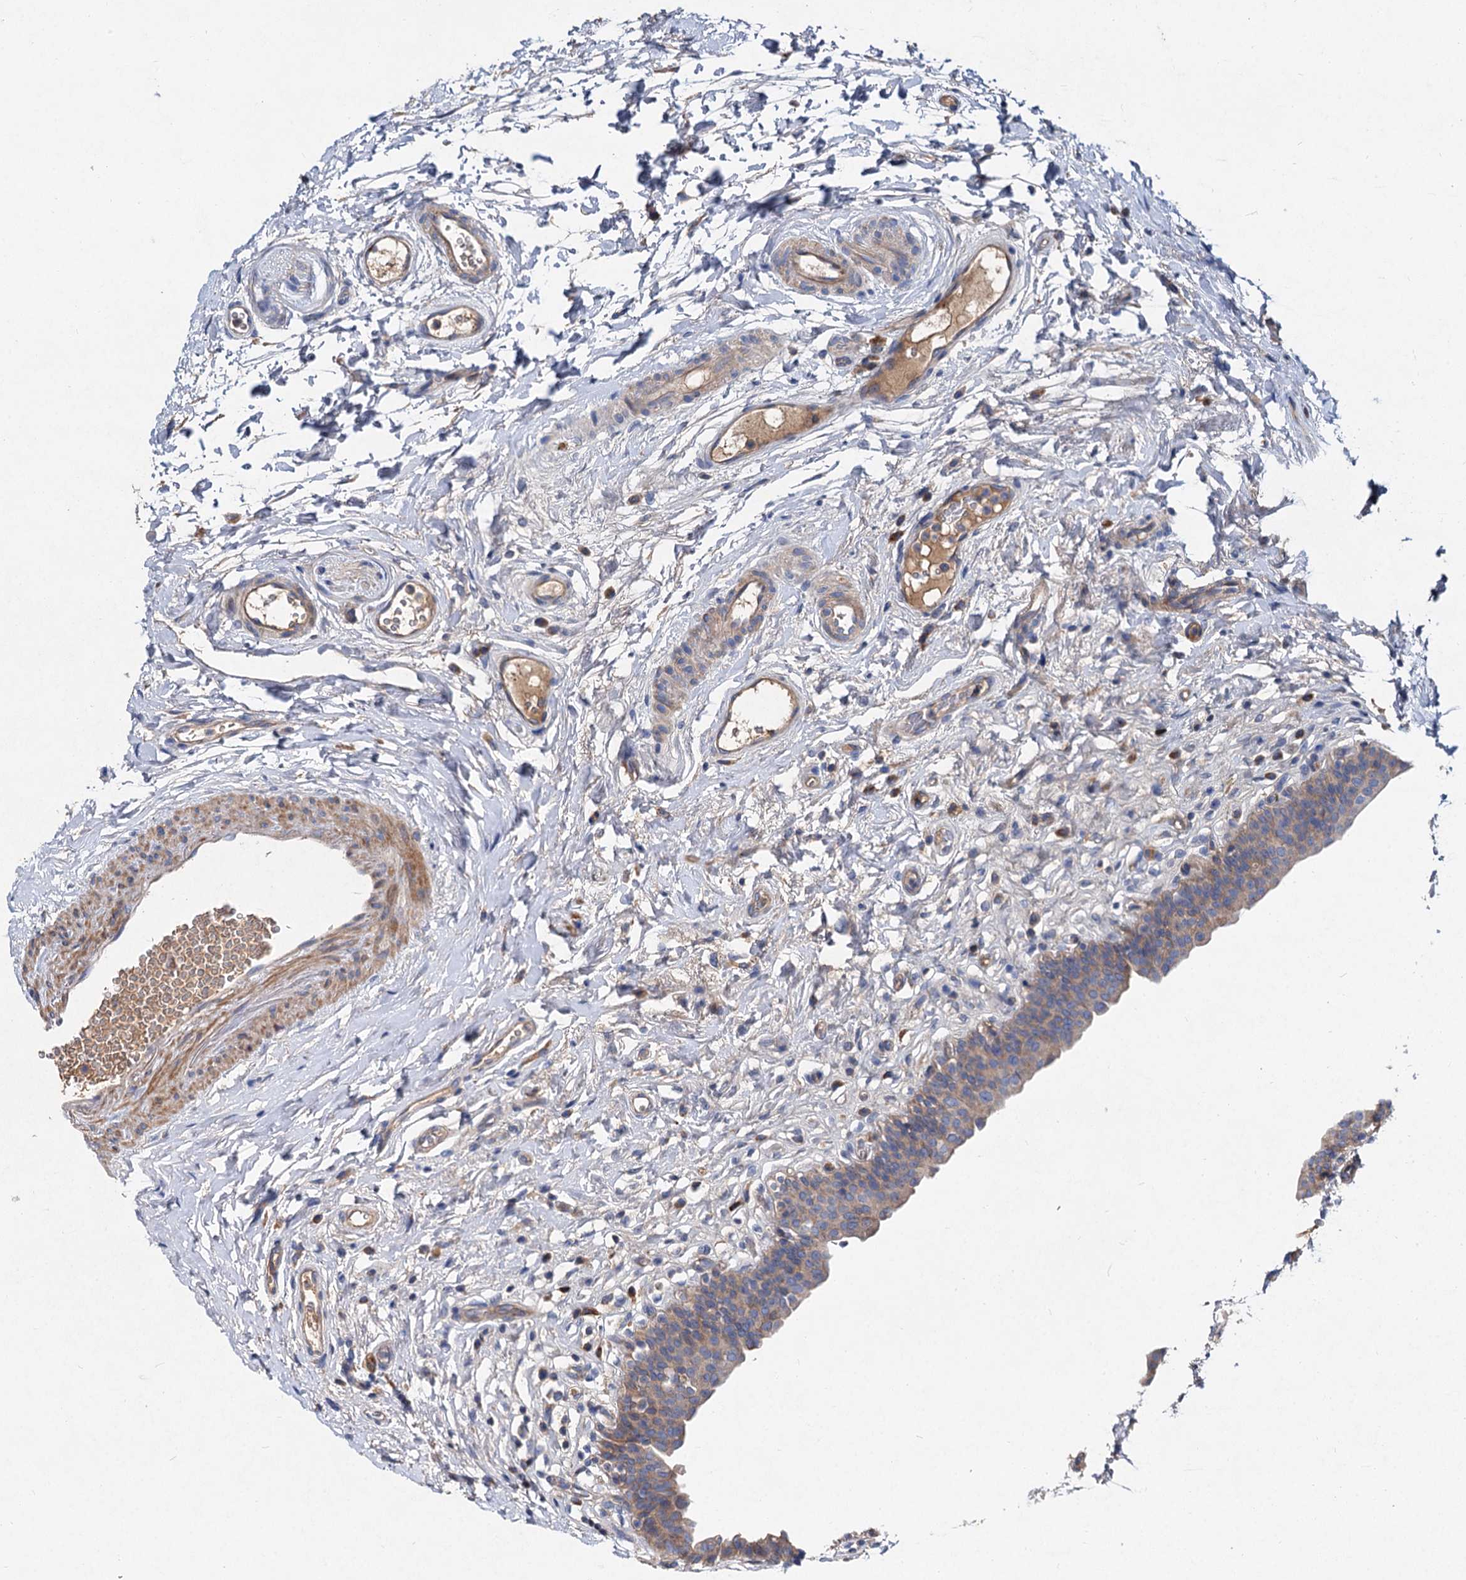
{"staining": {"intensity": "weak", "quantity": ">75%", "location": "cytoplasmic/membranous"}, "tissue": "urinary bladder", "cell_type": "Urothelial cells", "image_type": "normal", "snomed": [{"axis": "morphology", "description": "Normal tissue, NOS"}, {"axis": "topography", "description": "Urinary bladder"}], "caption": "There is low levels of weak cytoplasmic/membranous expression in urothelial cells of normal urinary bladder, as demonstrated by immunohistochemical staining (brown color).", "gene": "ALKBH7", "patient": {"sex": "male", "age": 83}}